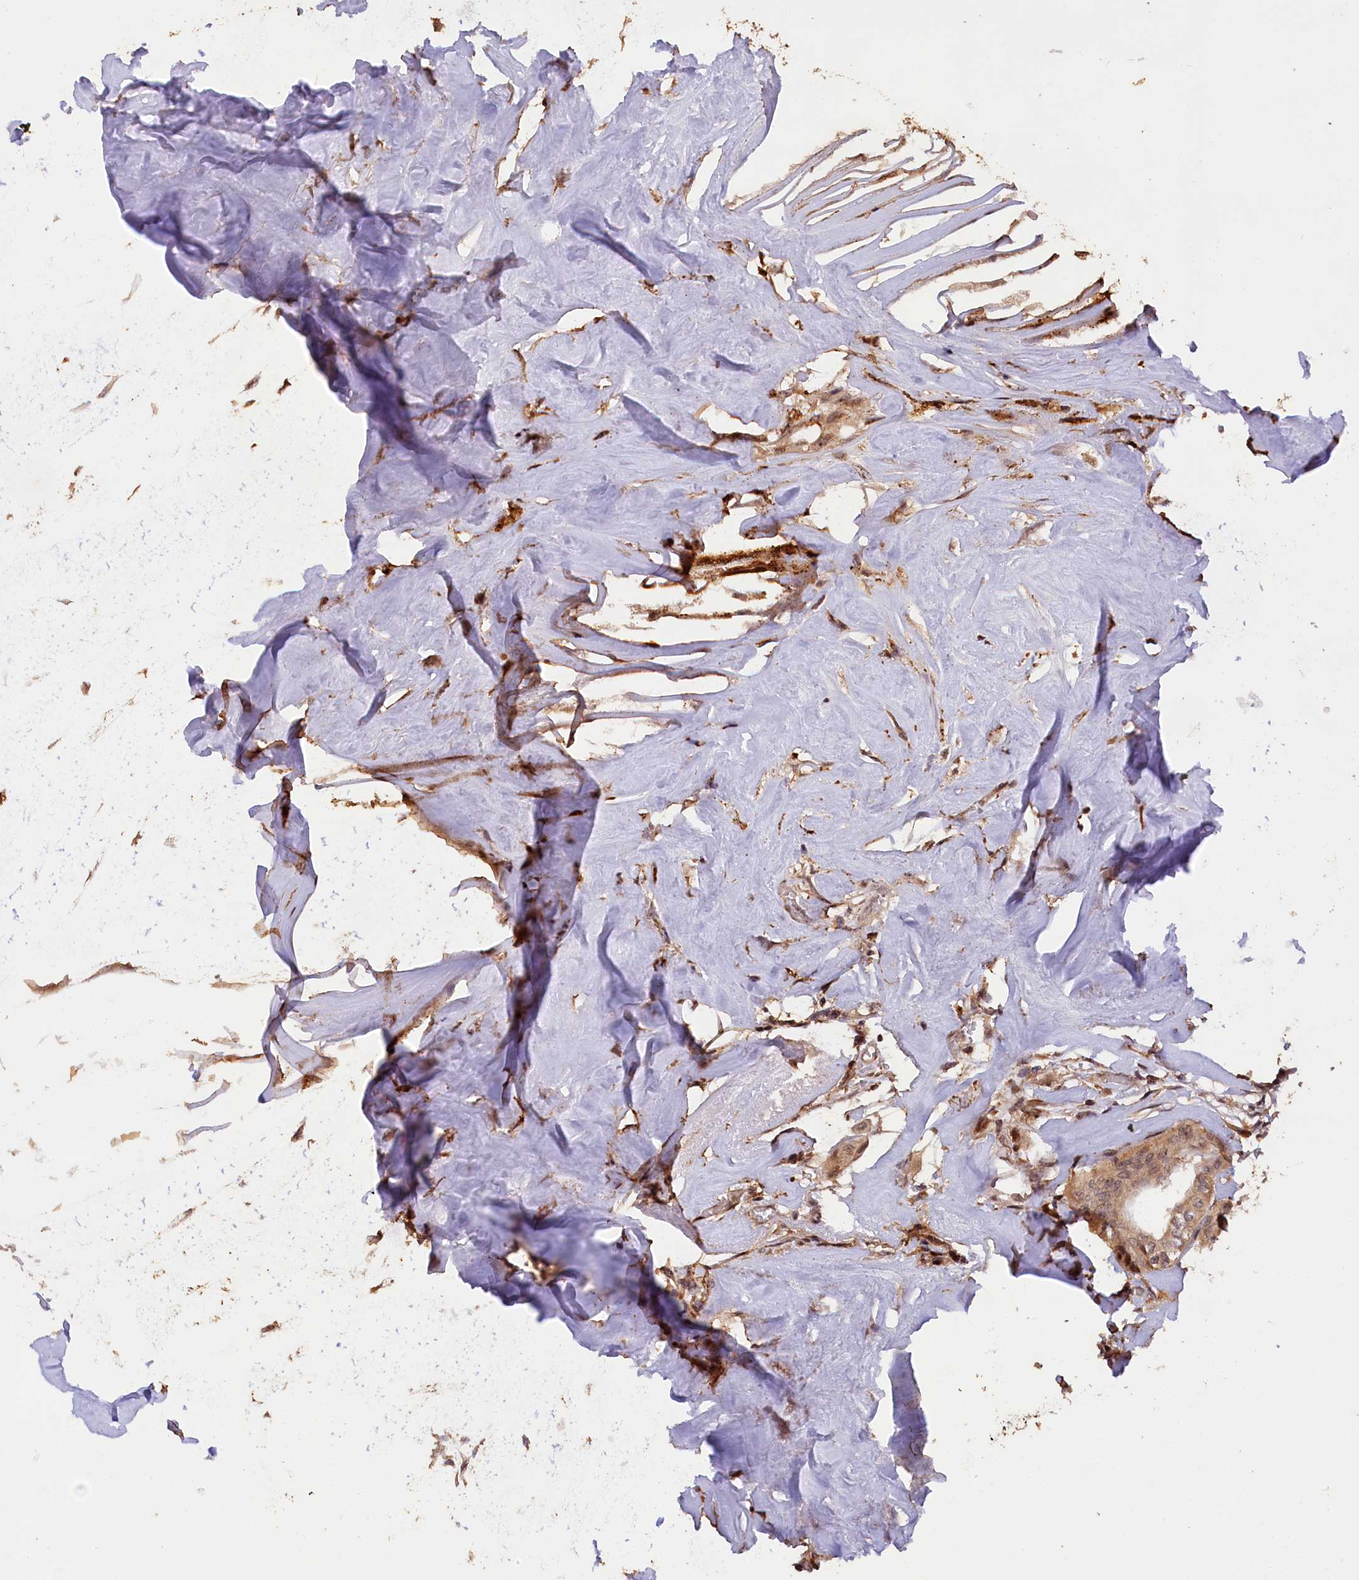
{"staining": {"intensity": "weak", "quantity": ">75%", "location": "cytoplasmic/membranous"}, "tissue": "thyroid cancer", "cell_type": "Tumor cells", "image_type": "cancer", "snomed": [{"axis": "morphology", "description": "Papillary adenocarcinoma, NOS"}, {"axis": "topography", "description": "Thyroid gland"}], "caption": "The immunohistochemical stain highlights weak cytoplasmic/membranous expression in tumor cells of thyroid cancer tissue. (DAB (3,3'-diaminobenzidine) = brown stain, brightfield microscopy at high magnification).", "gene": "PHAF1", "patient": {"sex": "female", "age": 59}}